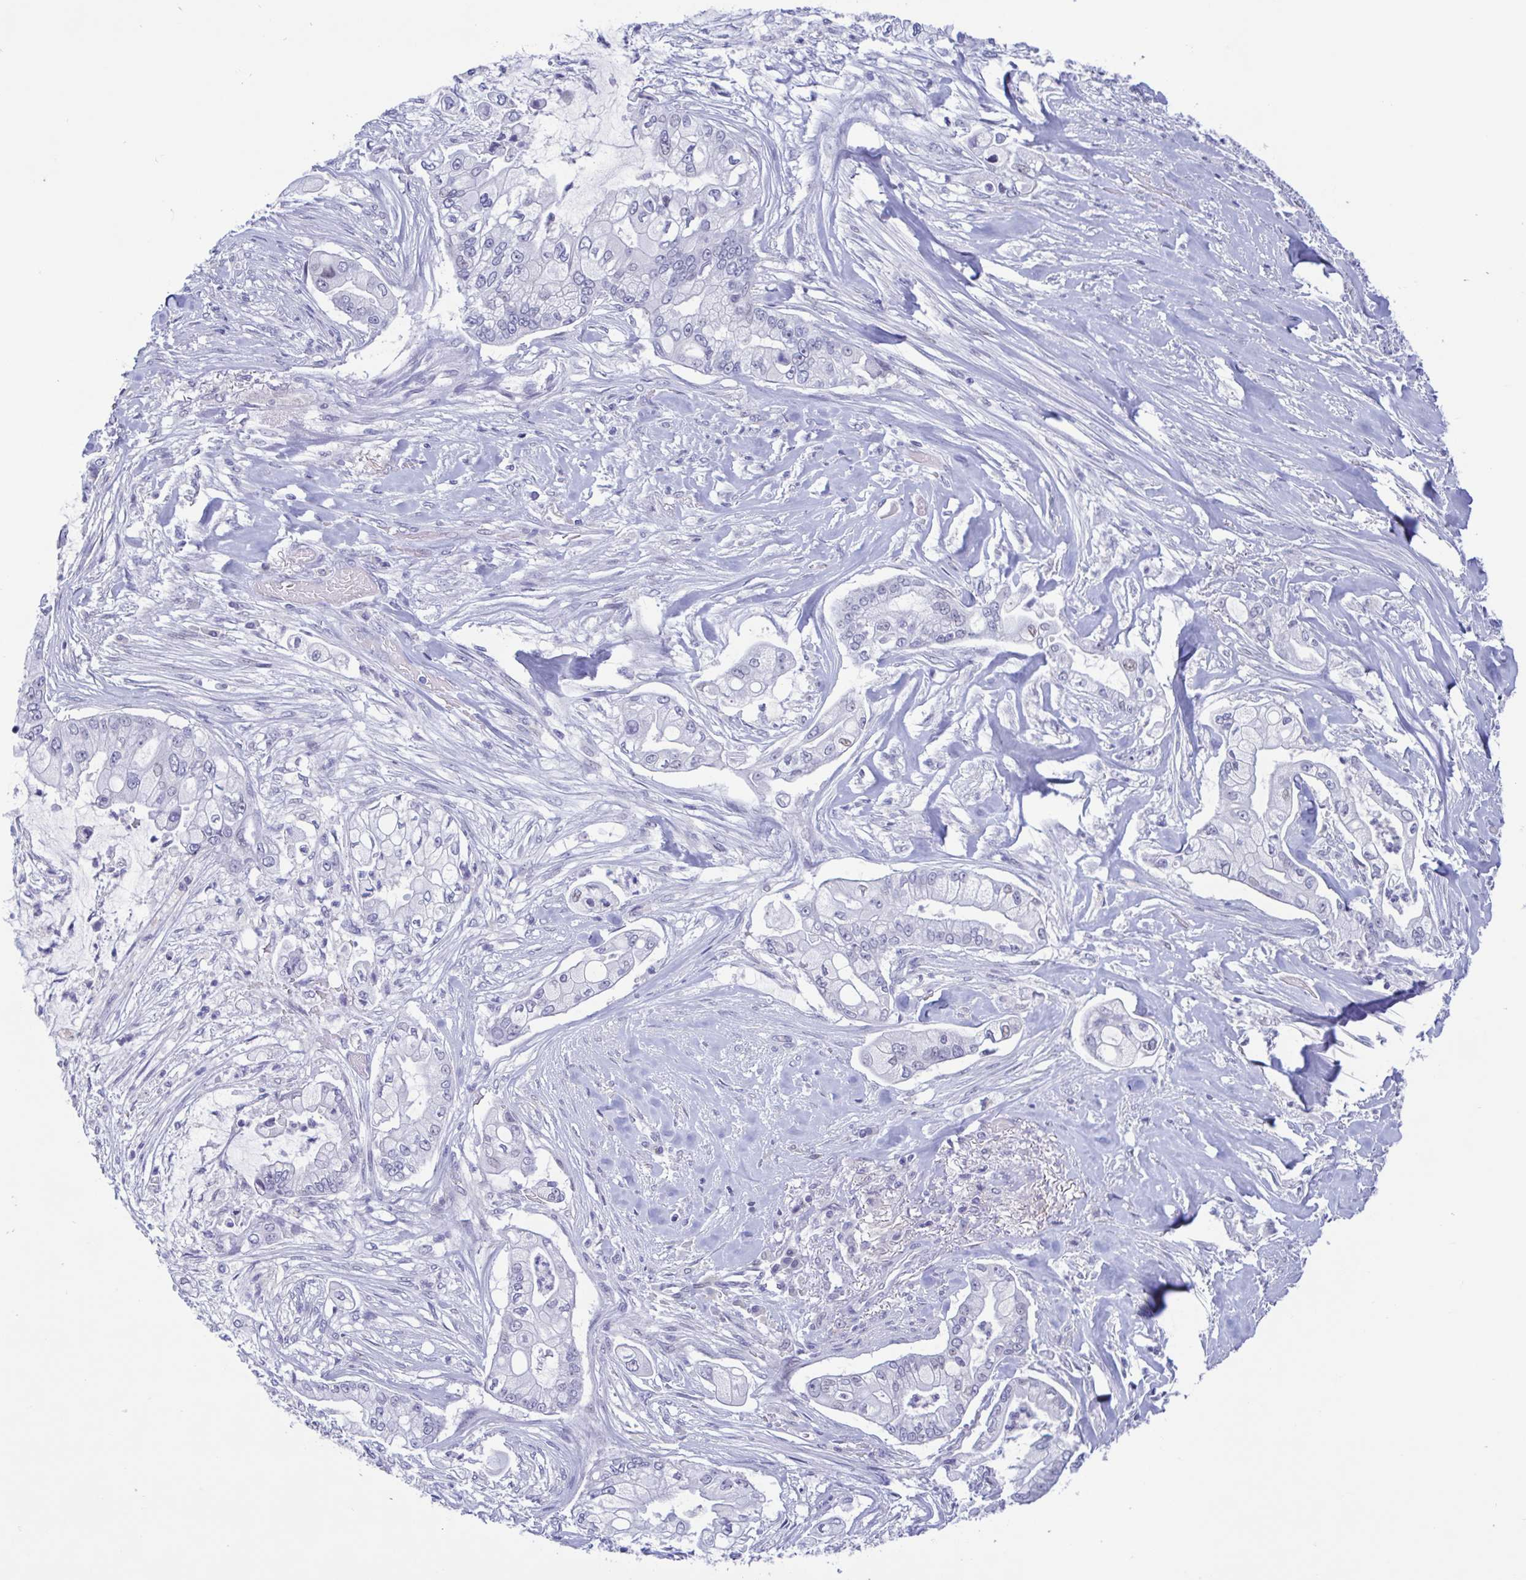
{"staining": {"intensity": "negative", "quantity": "none", "location": "none"}, "tissue": "pancreatic cancer", "cell_type": "Tumor cells", "image_type": "cancer", "snomed": [{"axis": "morphology", "description": "Adenocarcinoma, NOS"}, {"axis": "topography", "description": "Pancreas"}], "caption": "High magnification brightfield microscopy of pancreatic cancer (adenocarcinoma) stained with DAB (3,3'-diaminobenzidine) (brown) and counterstained with hematoxylin (blue): tumor cells show no significant staining.", "gene": "PERM1", "patient": {"sex": "female", "age": 69}}